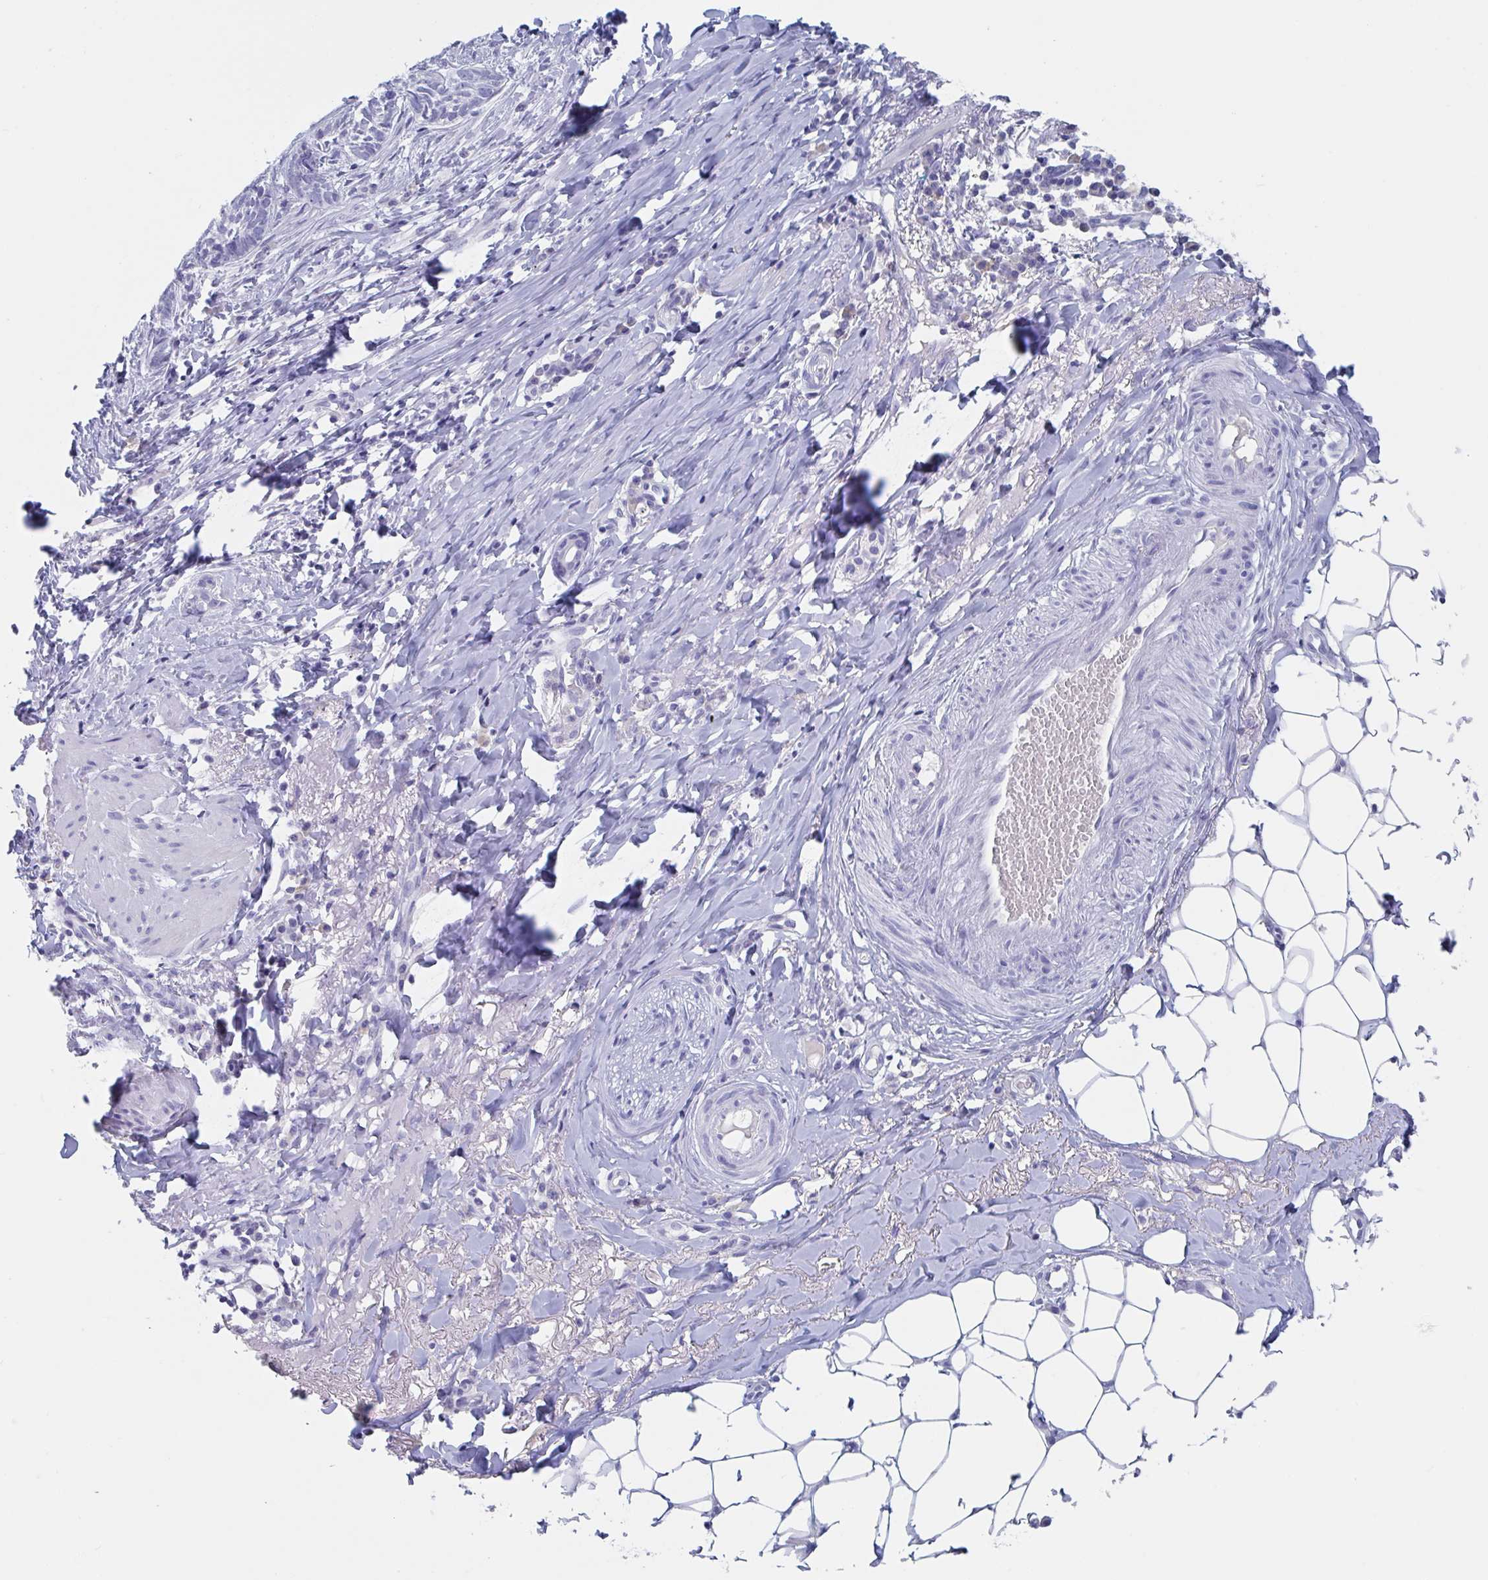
{"staining": {"intensity": "negative", "quantity": "none", "location": "none"}, "tissue": "skin cancer", "cell_type": "Tumor cells", "image_type": "cancer", "snomed": [{"axis": "morphology", "description": "Basal cell carcinoma"}, {"axis": "topography", "description": "Skin"}], "caption": "Protein analysis of skin cancer exhibits no significant expression in tumor cells.", "gene": "DPEP3", "patient": {"sex": "female", "age": 93}}